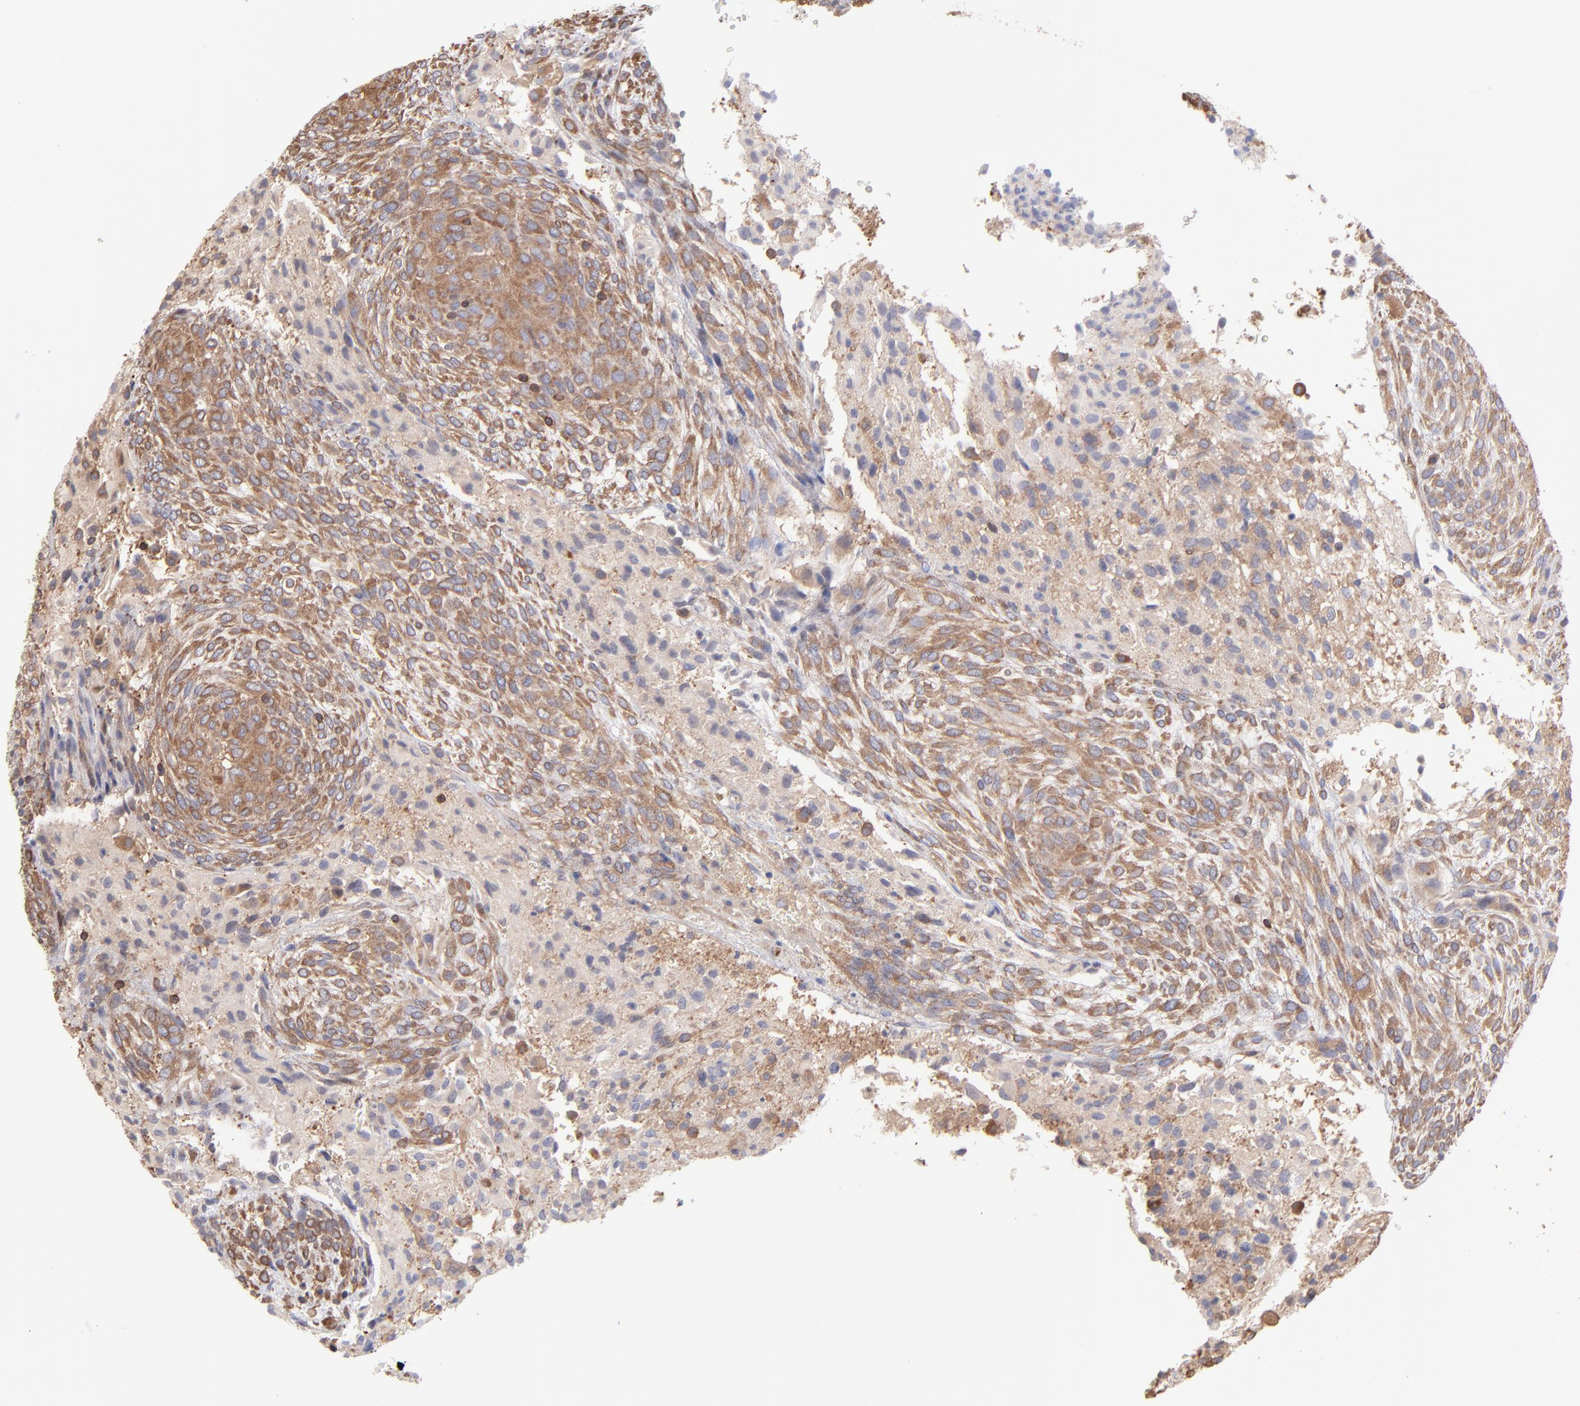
{"staining": {"intensity": "strong", "quantity": ">75%", "location": "cytoplasmic/membranous"}, "tissue": "glioma", "cell_type": "Tumor cells", "image_type": "cancer", "snomed": [{"axis": "morphology", "description": "Glioma, malignant, High grade"}, {"axis": "topography", "description": "Cerebral cortex"}], "caption": "Glioma stained for a protein exhibits strong cytoplasmic/membranous positivity in tumor cells.", "gene": "MAP2K2", "patient": {"sex": "female", "age": 55}}